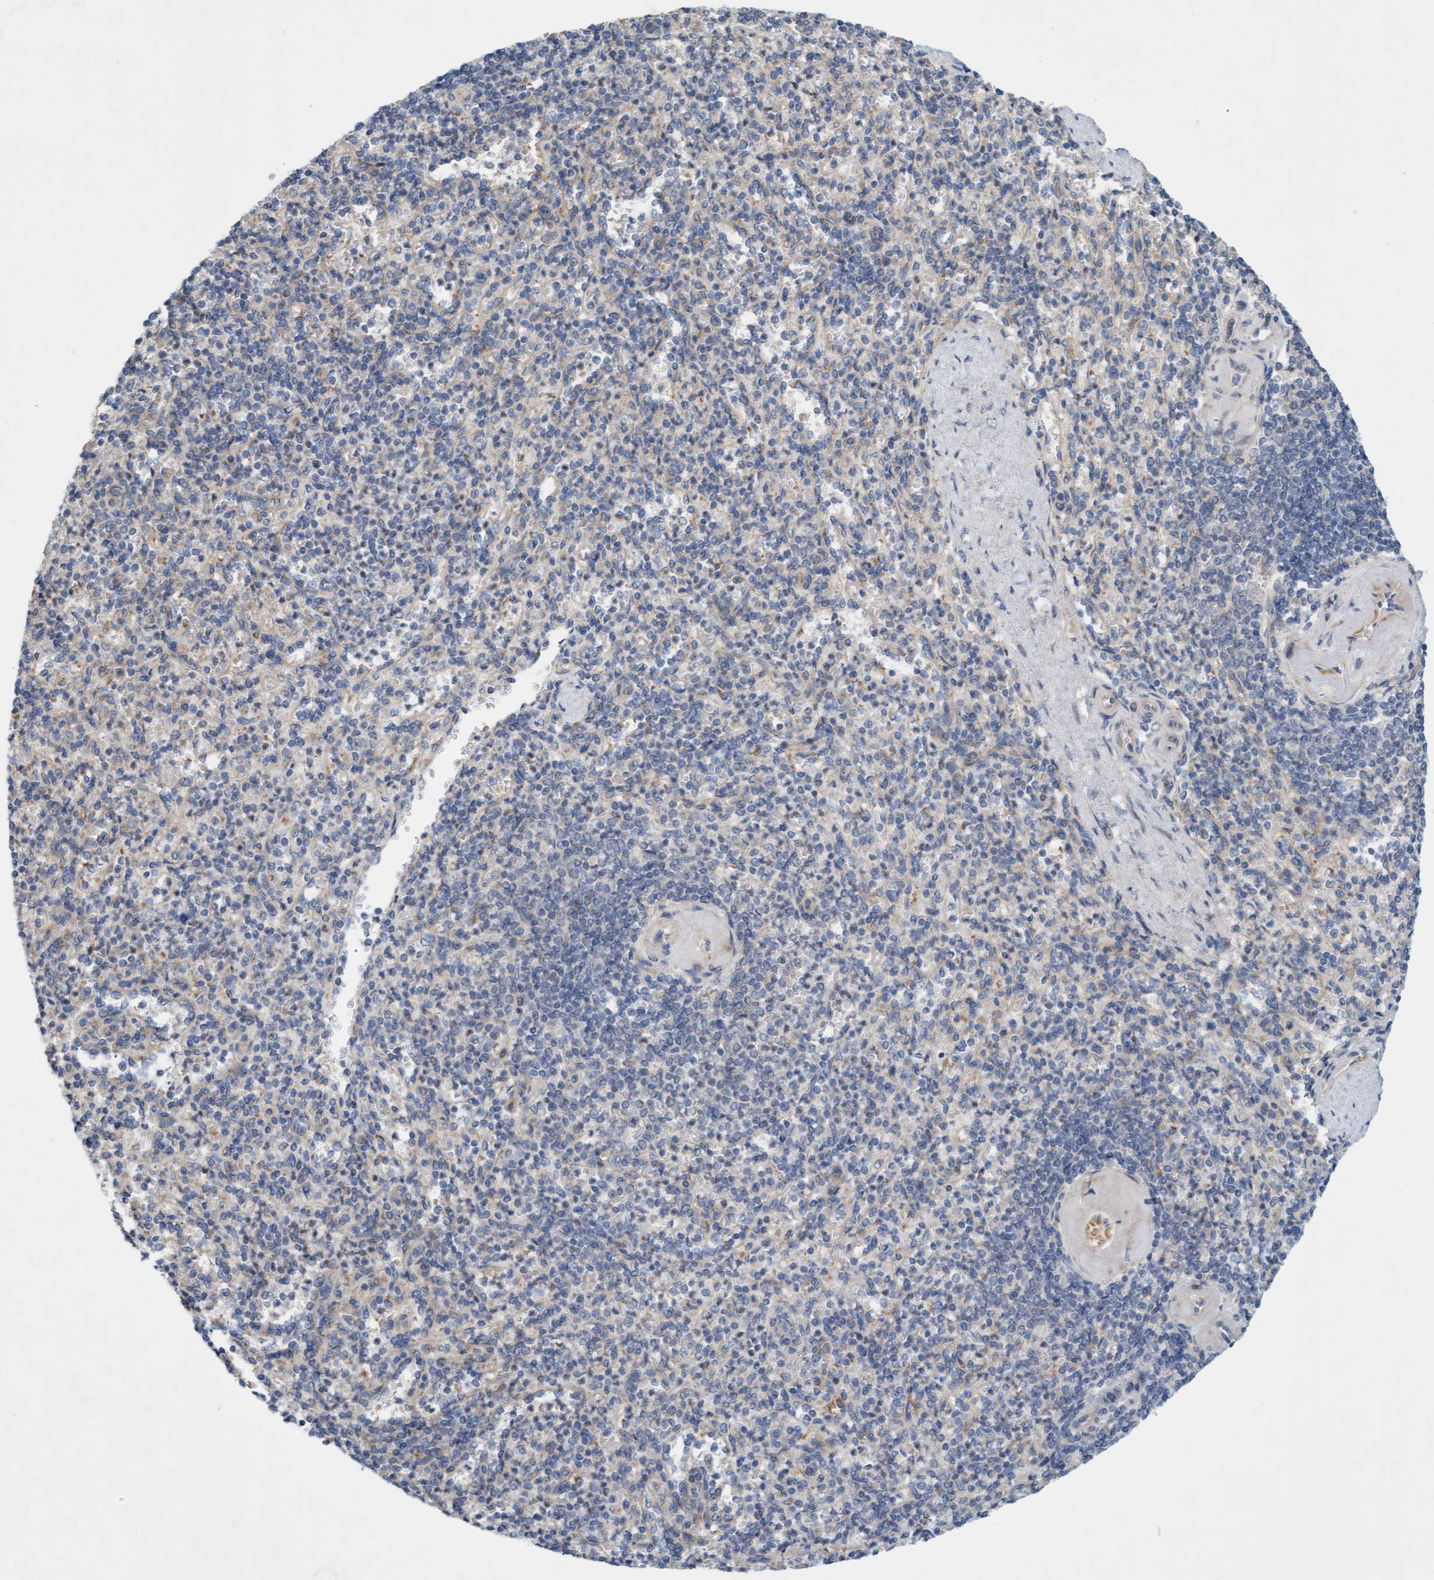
{"staining": {"intensity": "weak", "quantity": "25%-75%", "location": "cytoplasmic/membranous"}, "tissue": "spleen", "cell_type": "Cells in red pulp", "image_type": "normal", "snomed": [{"axis": "morphology", "description": "Normal tissue, NOS"}, {"axis": "topography", "description": "Spleen"}], "caption": "Immunohistochemistry staining of normal spleen, which demonstrates low levels of weak cytoplasmic/membranous positivity in approximately 25%-75% of cells in red pulp indicating weak cytoplasmic/membranous protein expression. The staining was performed using DAB (3,3'-diaminobenzidine) (brown) for protein detection and nuclei were counterstained in hematoxylin (blue).", "gene": "DDHD2", "patient": {"sex": "female", "age": 74}}